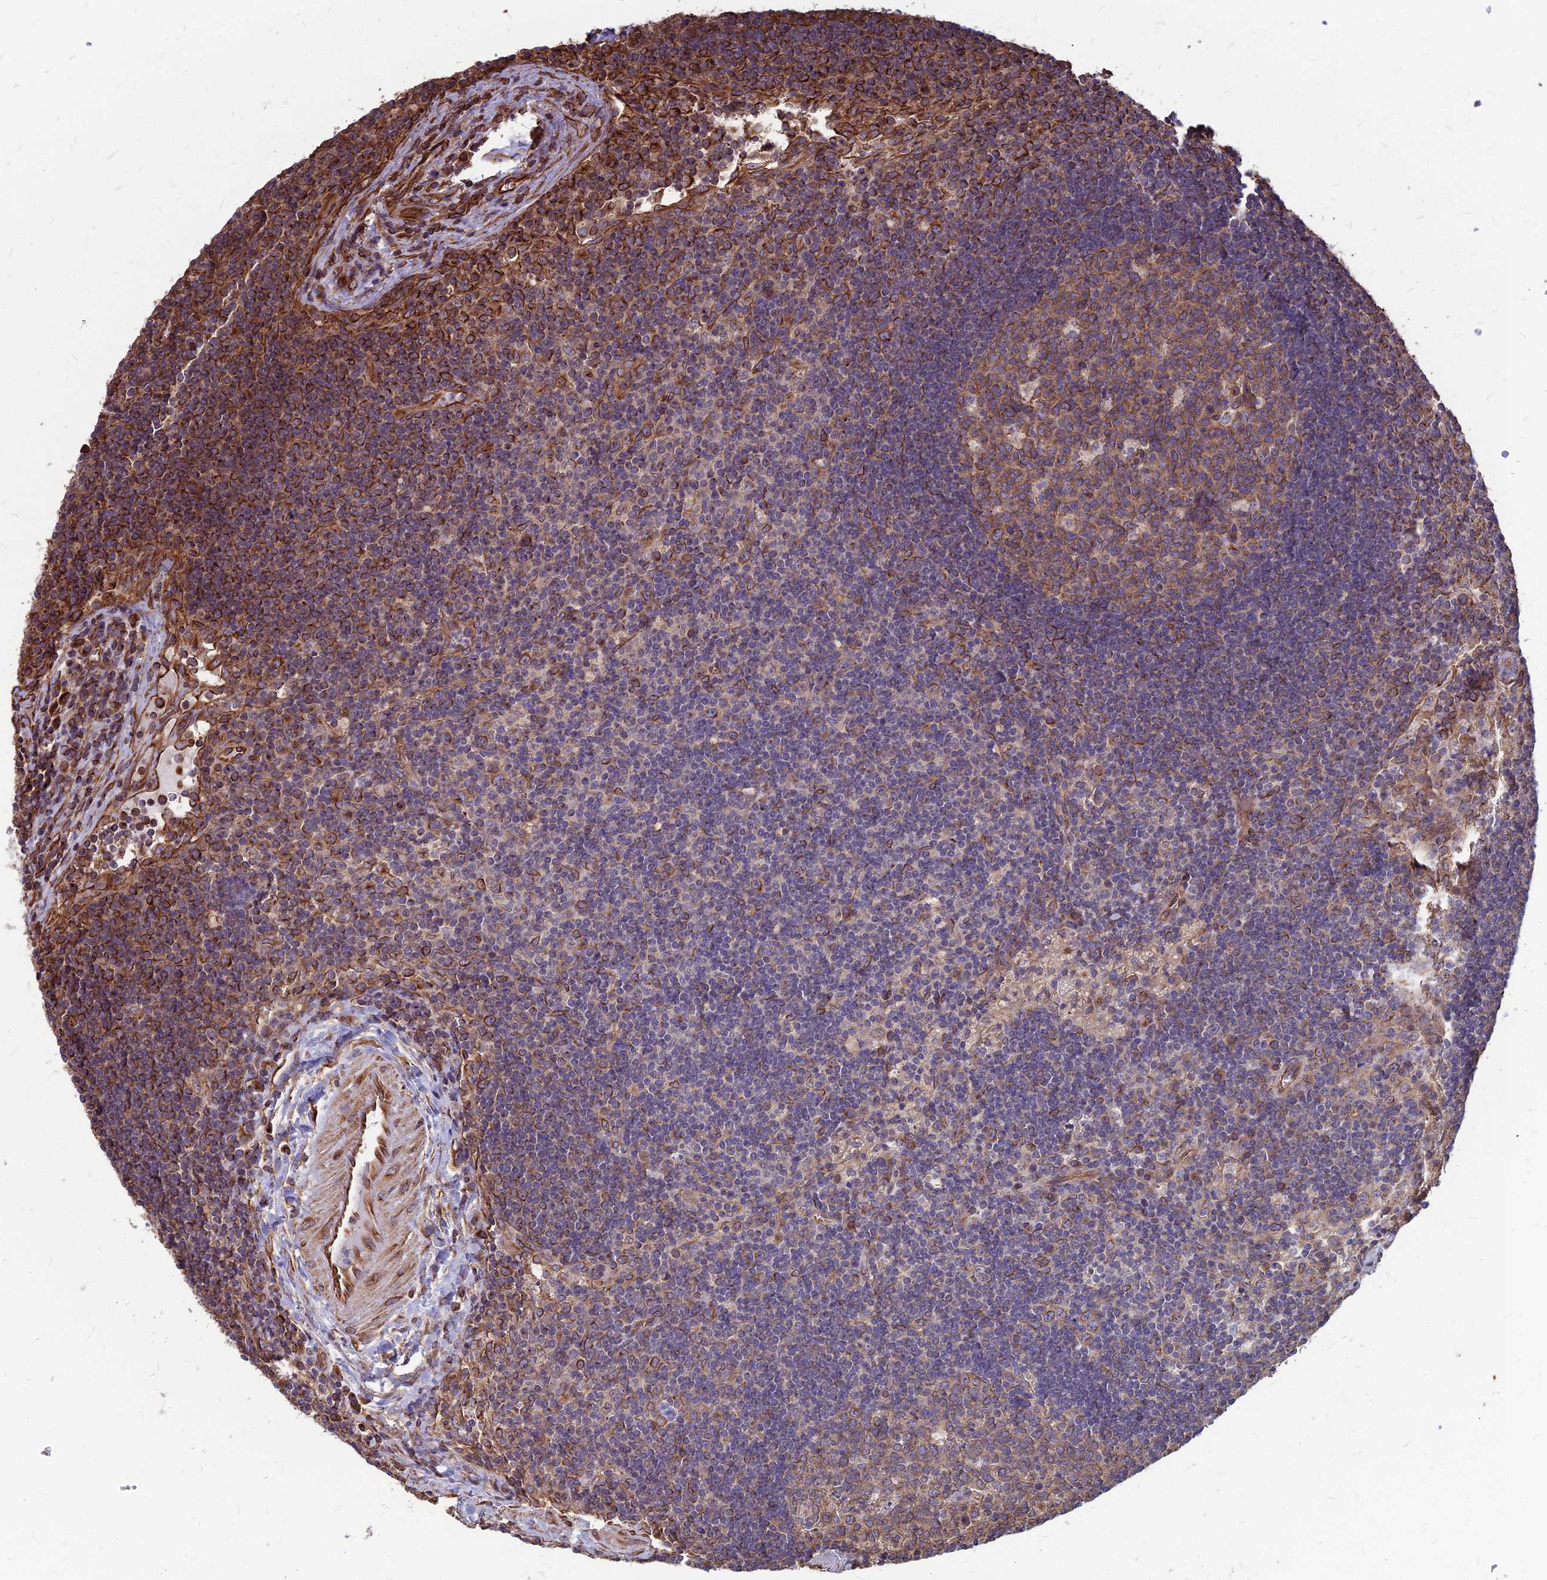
{"staining": {"intensity": "moderate", "quantity": ">75%", "location": "cytoplasmic/membranous"}, "tissue": "lymph node", "cell_type": "Germinal center cells", "image_type": "normal", "snomed": [{"axis": "morphology", "description": "Normal tissue, NOS"}, {"axis": "topography", "description": "Lymph node"}], "caption": "Immunohistochemistry (DAB) staining of benign human lymph node exhibits moderate cytoplasmic/membranous protein expression in approximately >75% of germinal center cells.", "gene": "LSM6", "patient": {"sex": "male", "age": 58}}